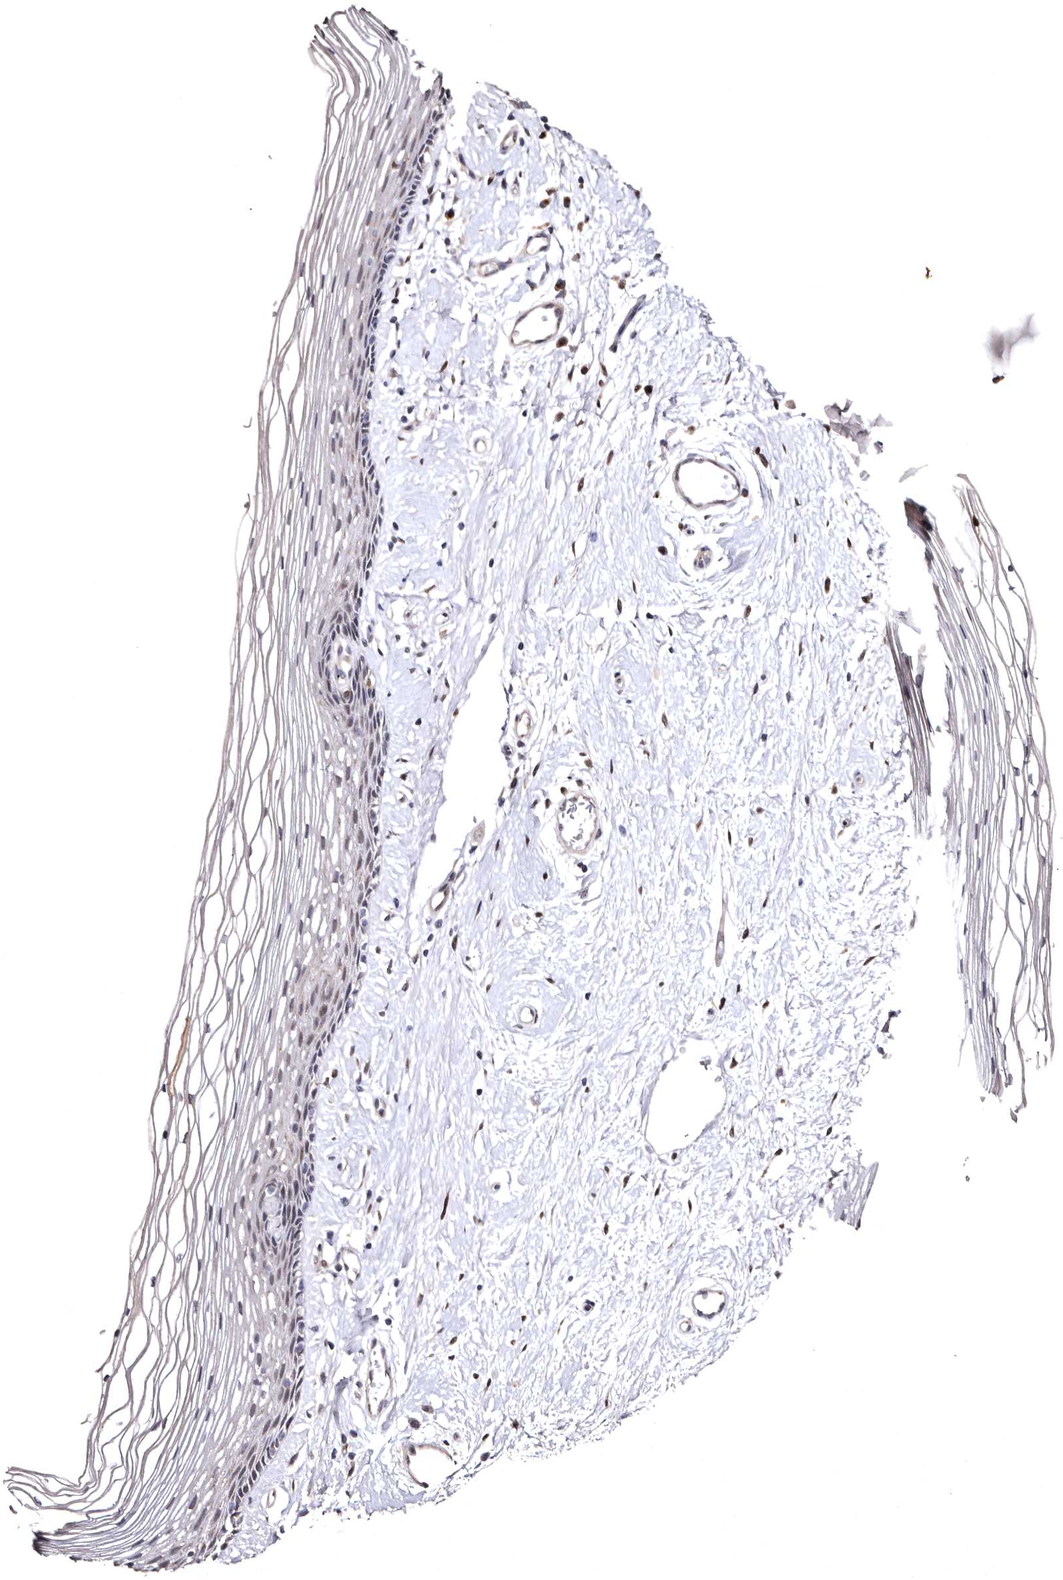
{"staining": {"intensity": "weak", "quantity": "25%-75%", "location": "nuclear"}, "tissue": "vagina", "cell_type": "Squamous epithelial cells", "image_type": "normal", "snomed": [{"axis": "morphology", "description": "Normal tissue, NOS"}, {"axis": "topography", "description": "Vagina"}], "caption": "Immunohistochemistry (IHC) histopathology image of unremarkable vagina stained for a protein (brown), which exhibits low levels of weak nuclear staining in approximately 25%-75% of squamous epithelial cells.", "gene": "FAM91A1", "patient": {"sex": "female", "age": 46}}